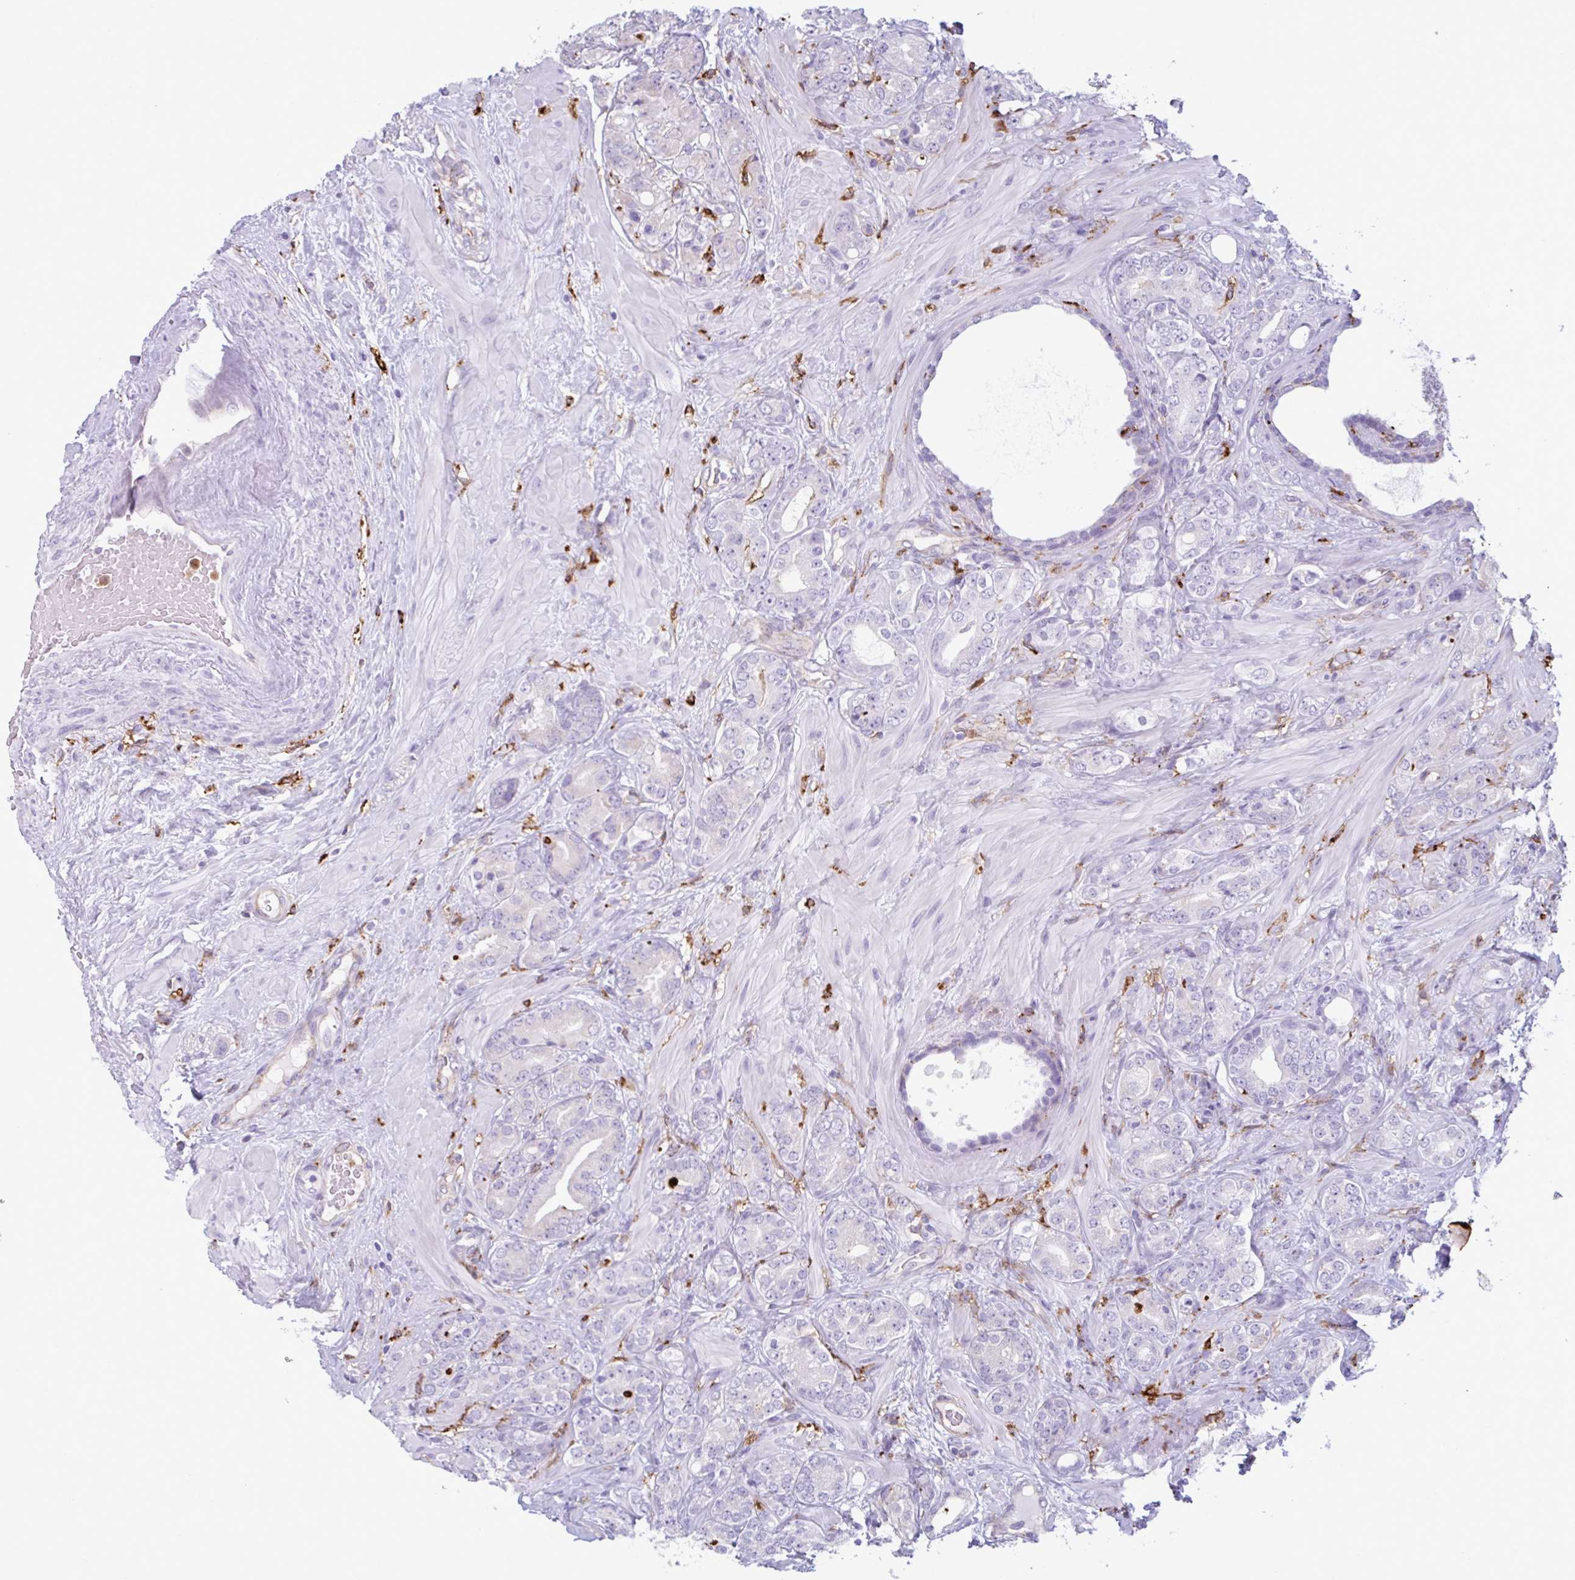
{"staining": {"intensity": "negative", "quantity": "none", "location": "none"}, "tissue": "prostate cancer", "cell_type": "Tumor cells", "image_type": "cancer", "snomed": [{"axis": "morphology", "description": "Adenocarcinoma, High grade"}, {"axis": "topography", "description": "Prostate"}], "caption": "Micrograph shows no protein staining in tumor cells of prostate adenocarcinoma (high-grade) tissue. (Stains: DAB immunohistochemistry with hematoxylin counter stain, Microscopy: brightfield microscopy at high magnification).", "gene": "CEP120", "patient": {"sex": "male", "age": 62}}